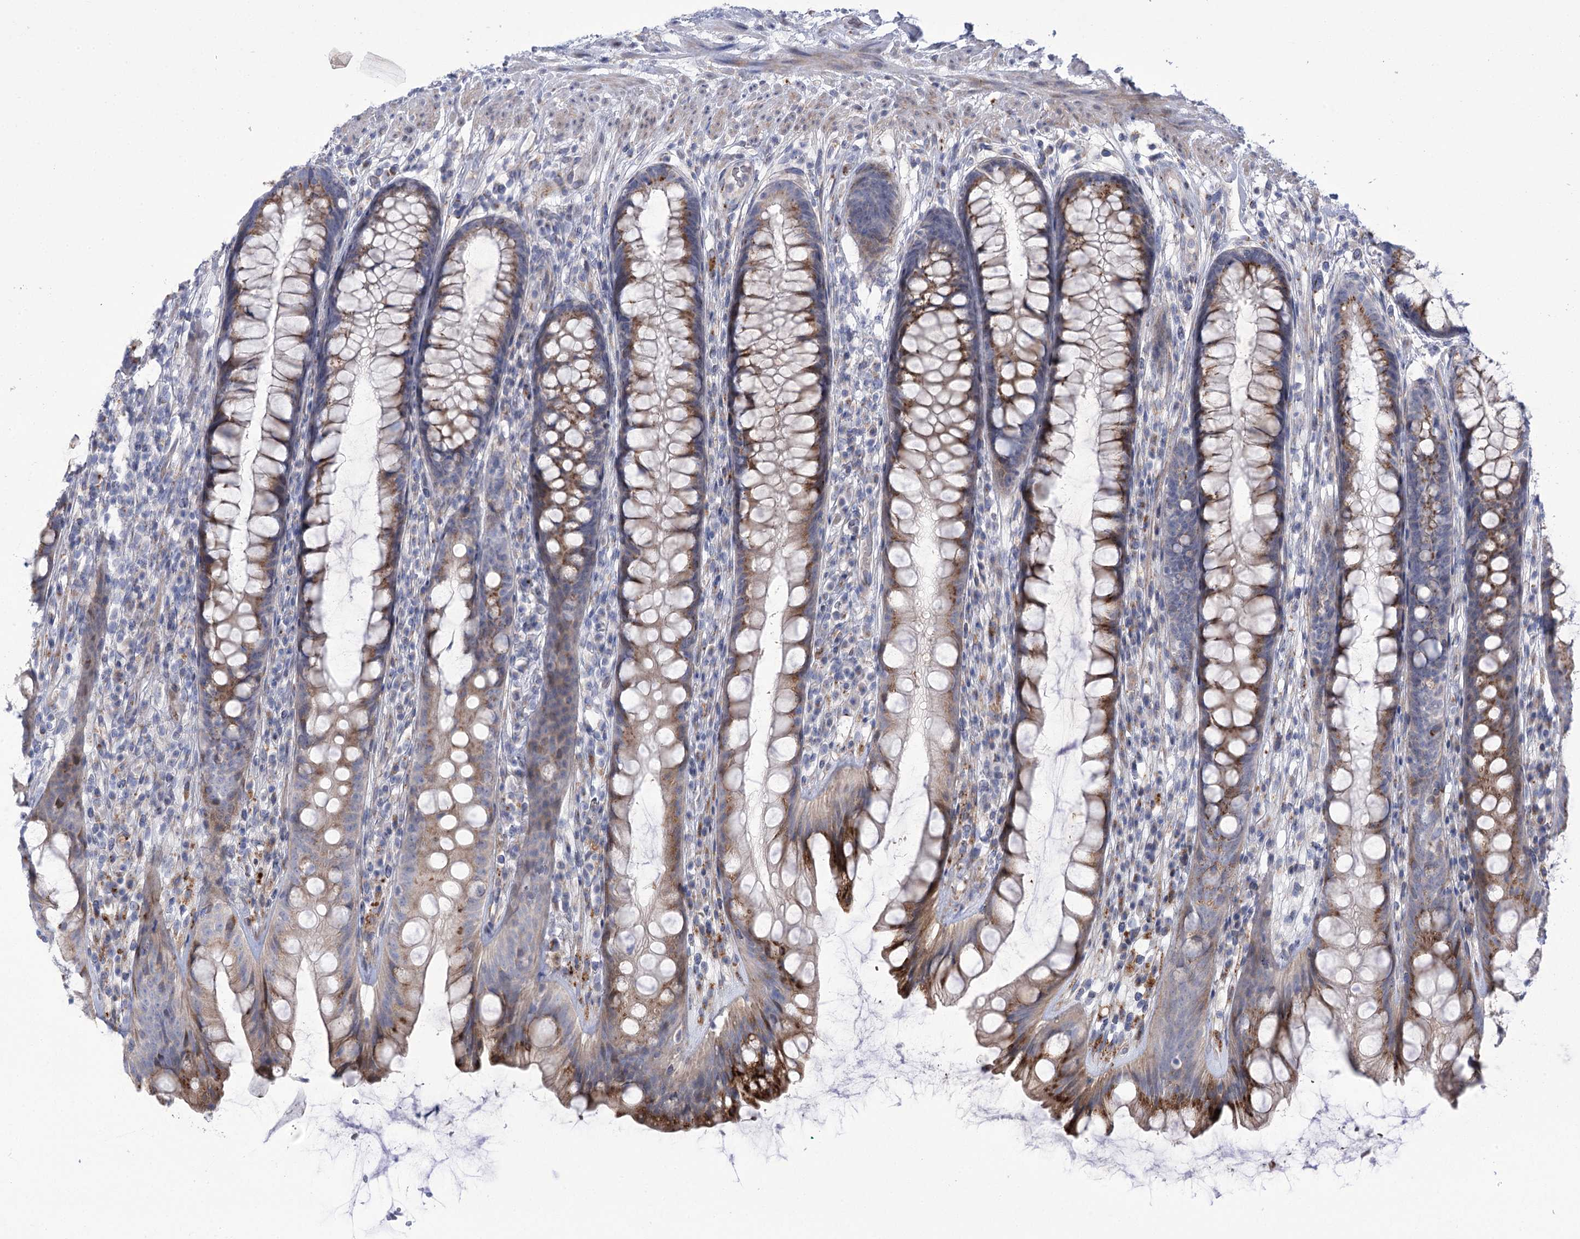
{"staining": {"intensity": "moderate", "quantity": ">75%", "location": "cytoplasmic/membranous"}, "tissue": "rectum", "cell_type": "Glandular cells", "image_type": "normal", "snomed": [{"axis": "morphology", "description": "Normal tissue, NOS"}, {"axis": "topography", "description": "Rectum"}], "caption": "Protein staining shows moderate cytoplasmic/membranous expression in approximately >75% of glandular cells in benign rectum.", "gene": "NME7", "patient": {"sex": "male", "age": 74}}